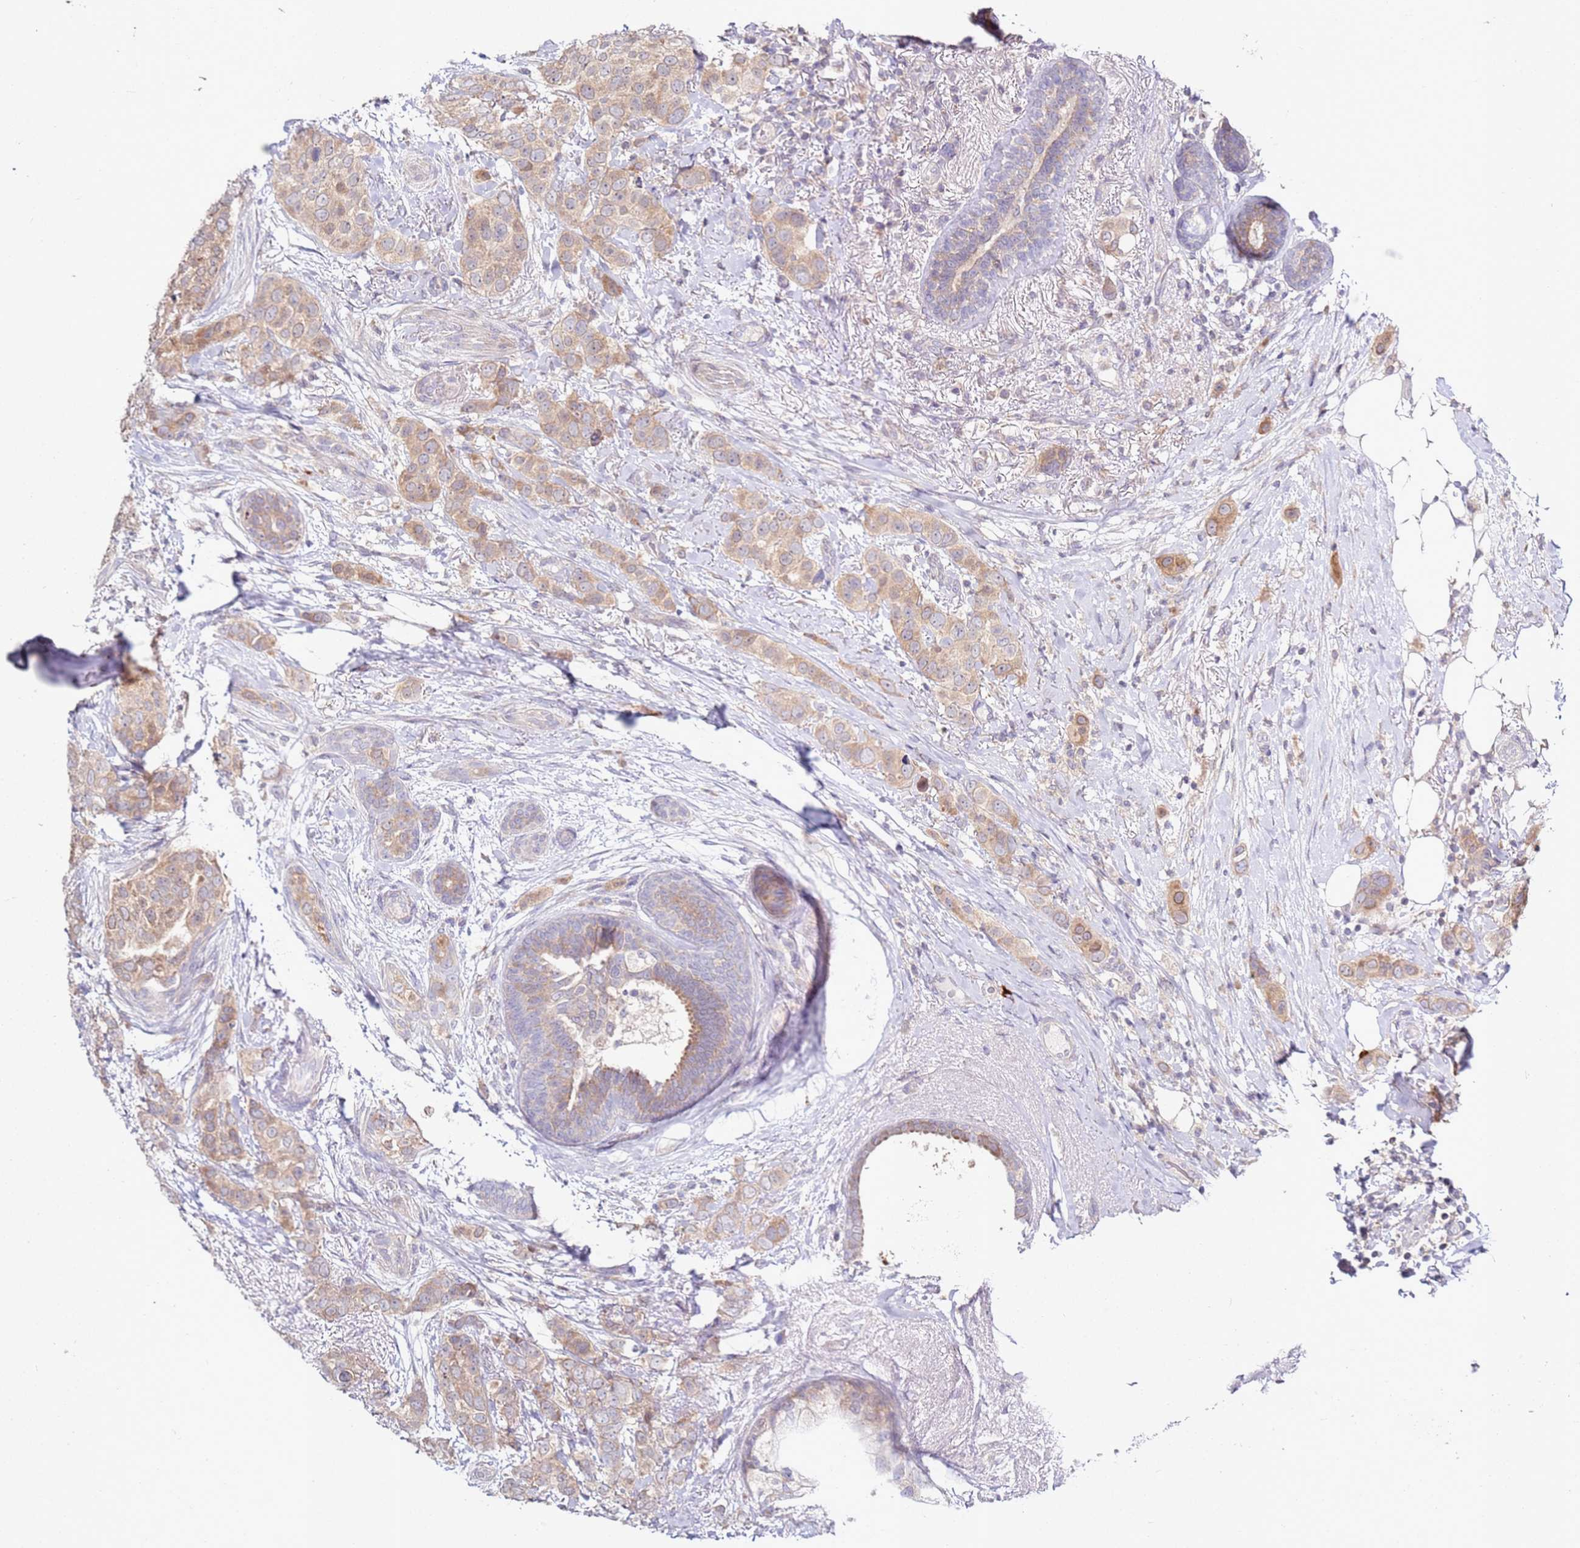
{"staining": {"intensity": "moderate", "quantity": ">75%", "location": "cytoplasmic/membranous"}, "tissue": "breast cancer", "cell_type": "Tumor cells", "image_type": "cancer", "snomed": [{"axis": "morphology", "description": "Lobular carcinoma"}, {"axis": "topography", "description": "Breast"}], "caption": "High-power microscopy captured an immunohistochemistry (IHC) micrograph of breast cancer, revealing moderate cytoplasmic/membranous staining in about >75% of tumor cells.", "gene": "CNOT9", "patient": {"sex": "female", "age": 51}}